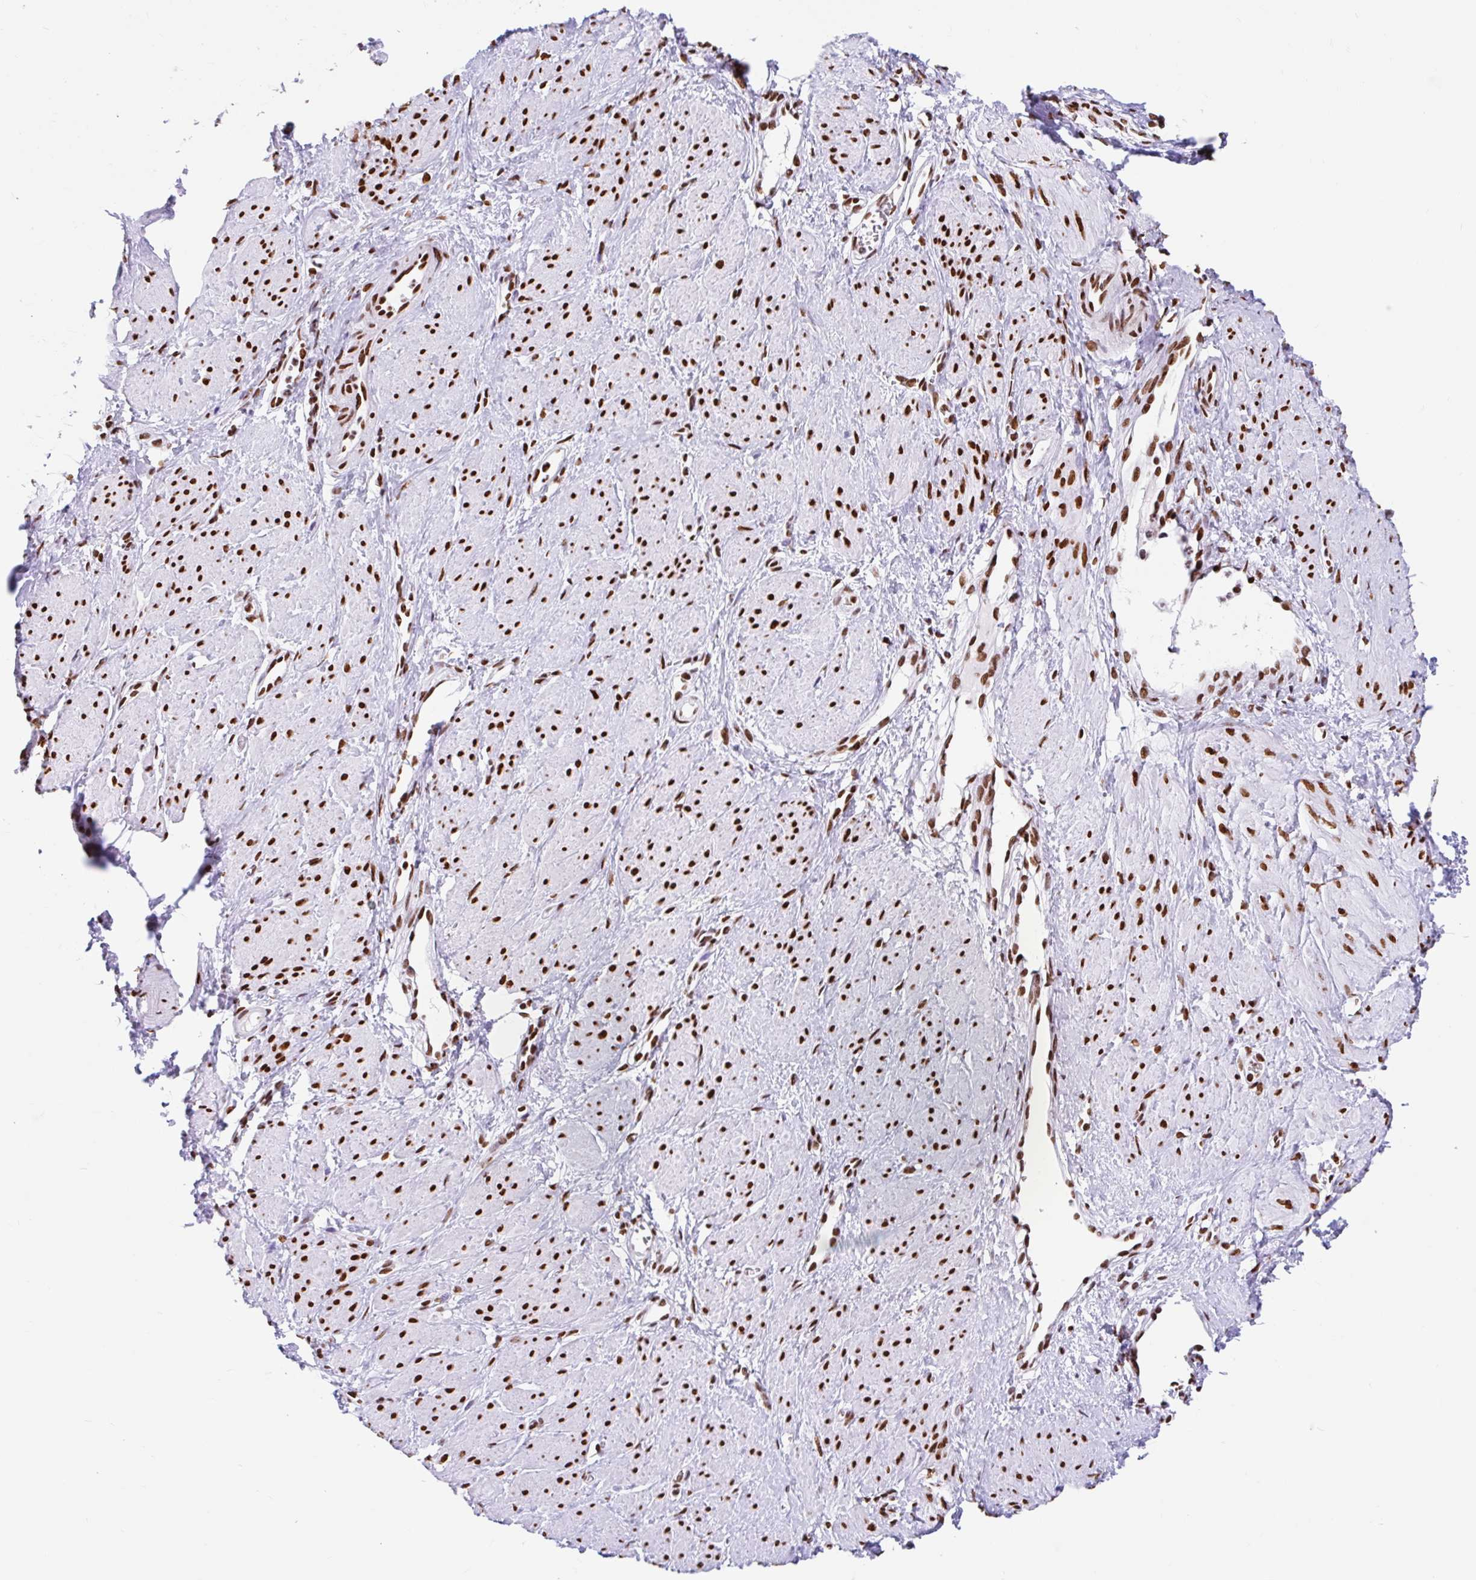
{"staining": {"intensity": "strong", "quantity": ">75%", "location": "nuclear"}, "tissue": "smooth muscle", "cell_type": "Smooth muscle cells", "image_type": "normal", "snomed": [{"axis": "morphology", "description": "Normal tissue, NOS"}, {"axis": "topography", "description": "Smooth muscle"}, {"axis": "topography", "description": "Uterus"}], "caption": "Normal smooth muscle displays strong nuclear positivity in approximately >75% of smooth muscle cells.", "gene": "KHDRBS1", "patient": {"sex": "female", "age": 39}}